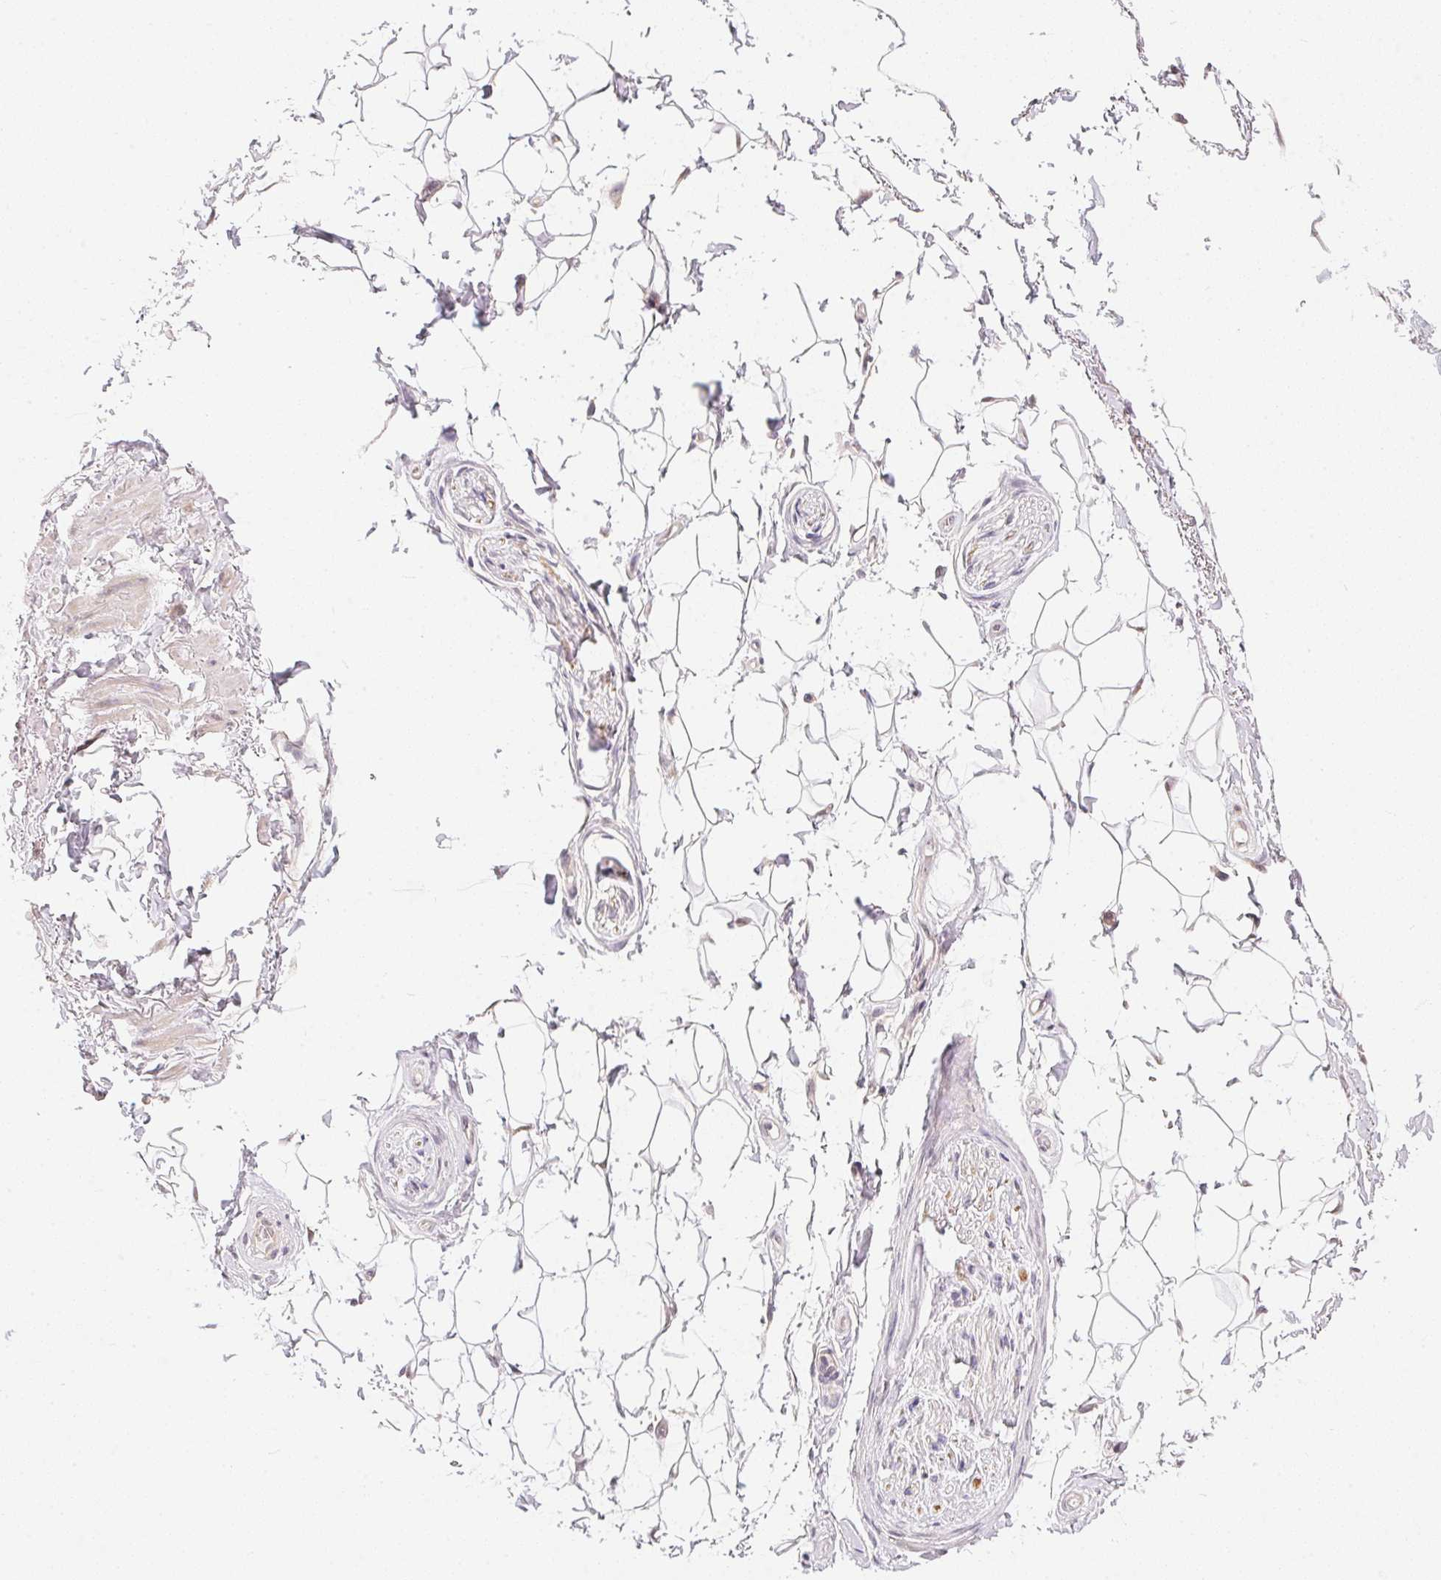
{"staining": {"intensity": "negative", "quantity": "none", "location": "none"}, "tissue": "adipose tissue", "cell_type": "Adipocytes", "image_type": "normal", "snomed": [{"axis": "morphology", "description": "Normal tissue, NOS"}, {"axis": "topography", "description": "Anal"}, {"axis": "topography", "description": "Peripheral nerve tissue"}], "caption": "Photomicrograph shows no significant protein expression in adipocytes of unremarkable adipose tissue.", "gene": "TTC23L", "patient": {"sex": "male", "age": 51}}